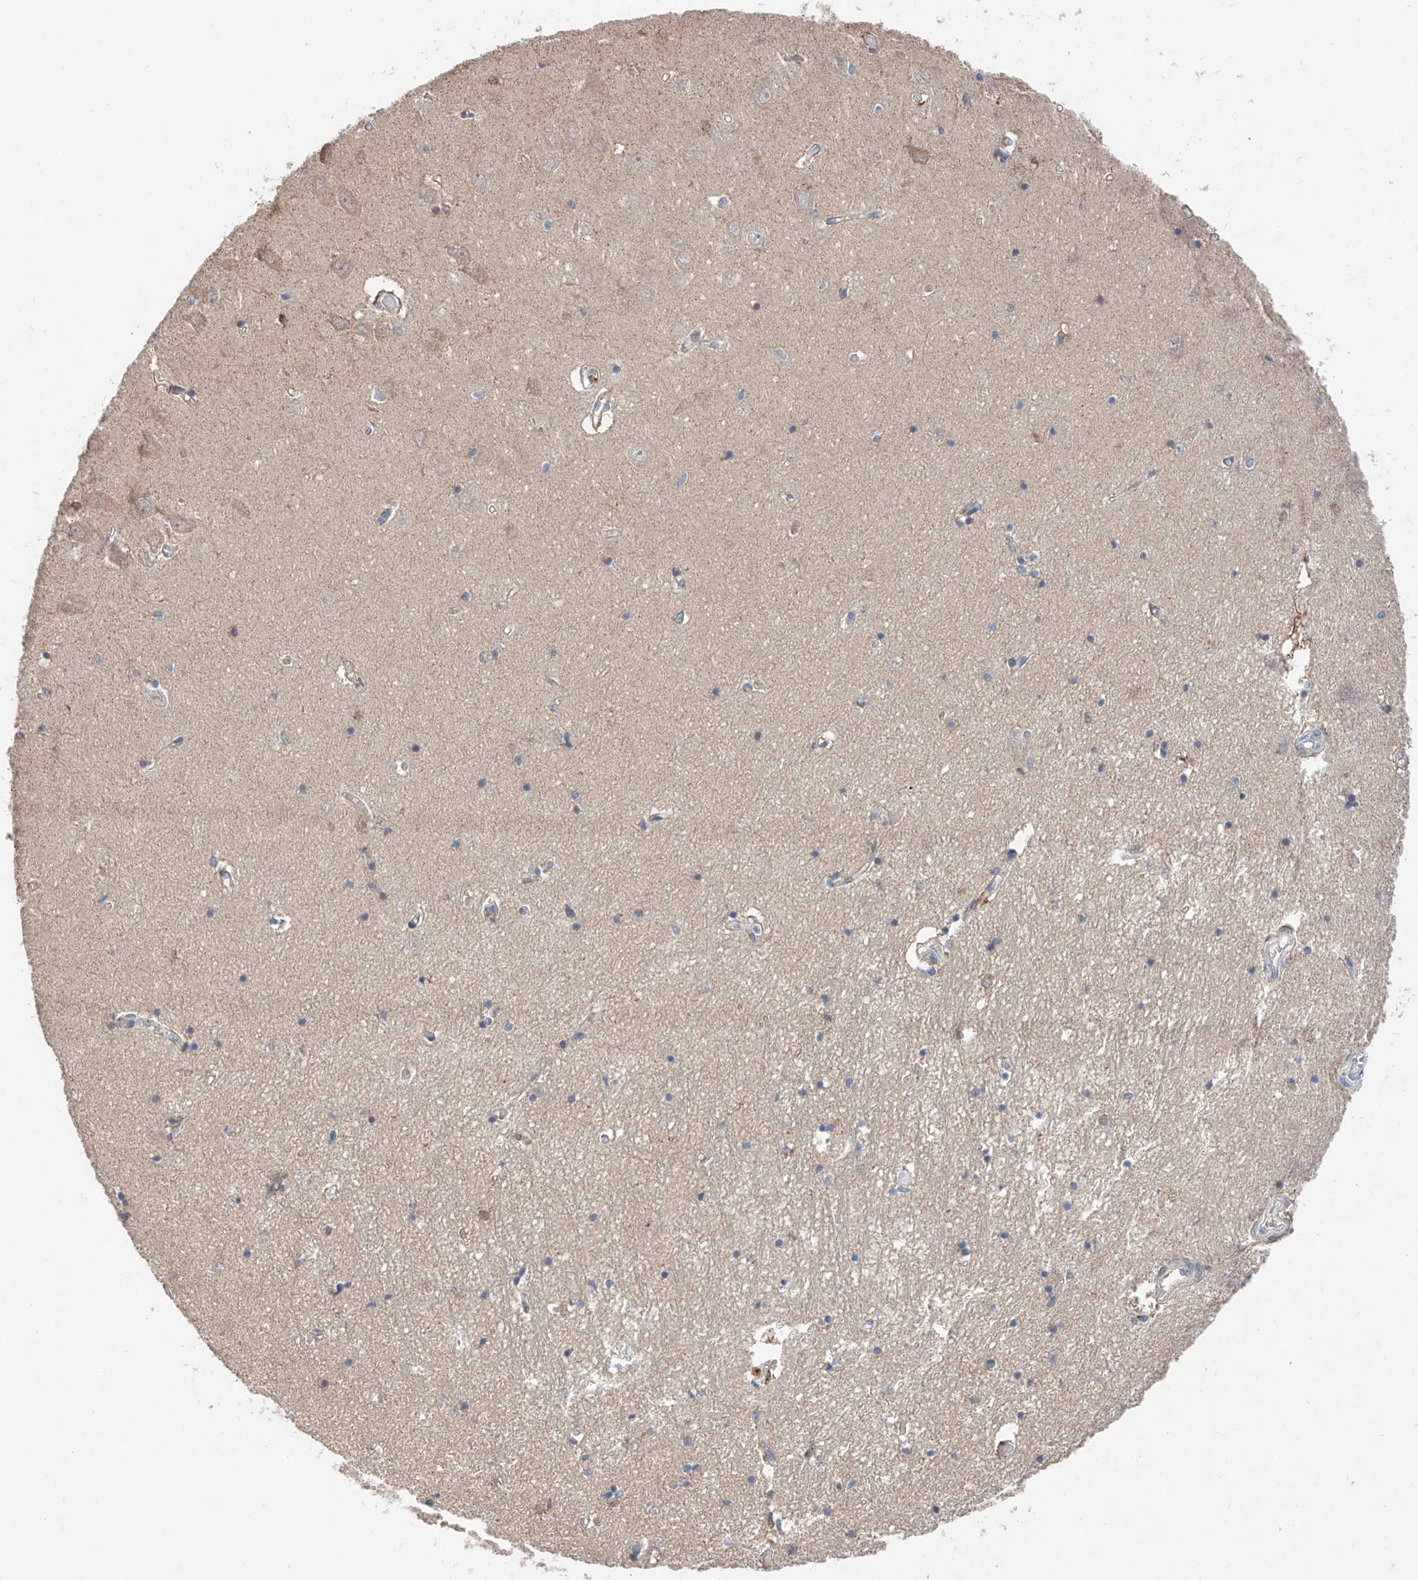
{"staining": {"intensity": "moderate", "quantity": "<25%", "location": "nuclear"}, "tissue": "hippocampus", "cell_type": "Glial cells", "image_type": "normal", "snomed": [{"axis": "morphology", "description": "Normal tissue, NOS"}, {"axis": "topography", "description": "Hippocampus"}], "caption": "Immunohistochemistry (IHC) of benign human hippocampus displays low levels of moderate nuclear positivity in approximately <25% of glial cells.", "gene": "FUCA2", "patient": {"sex": "male", "age": 70}}